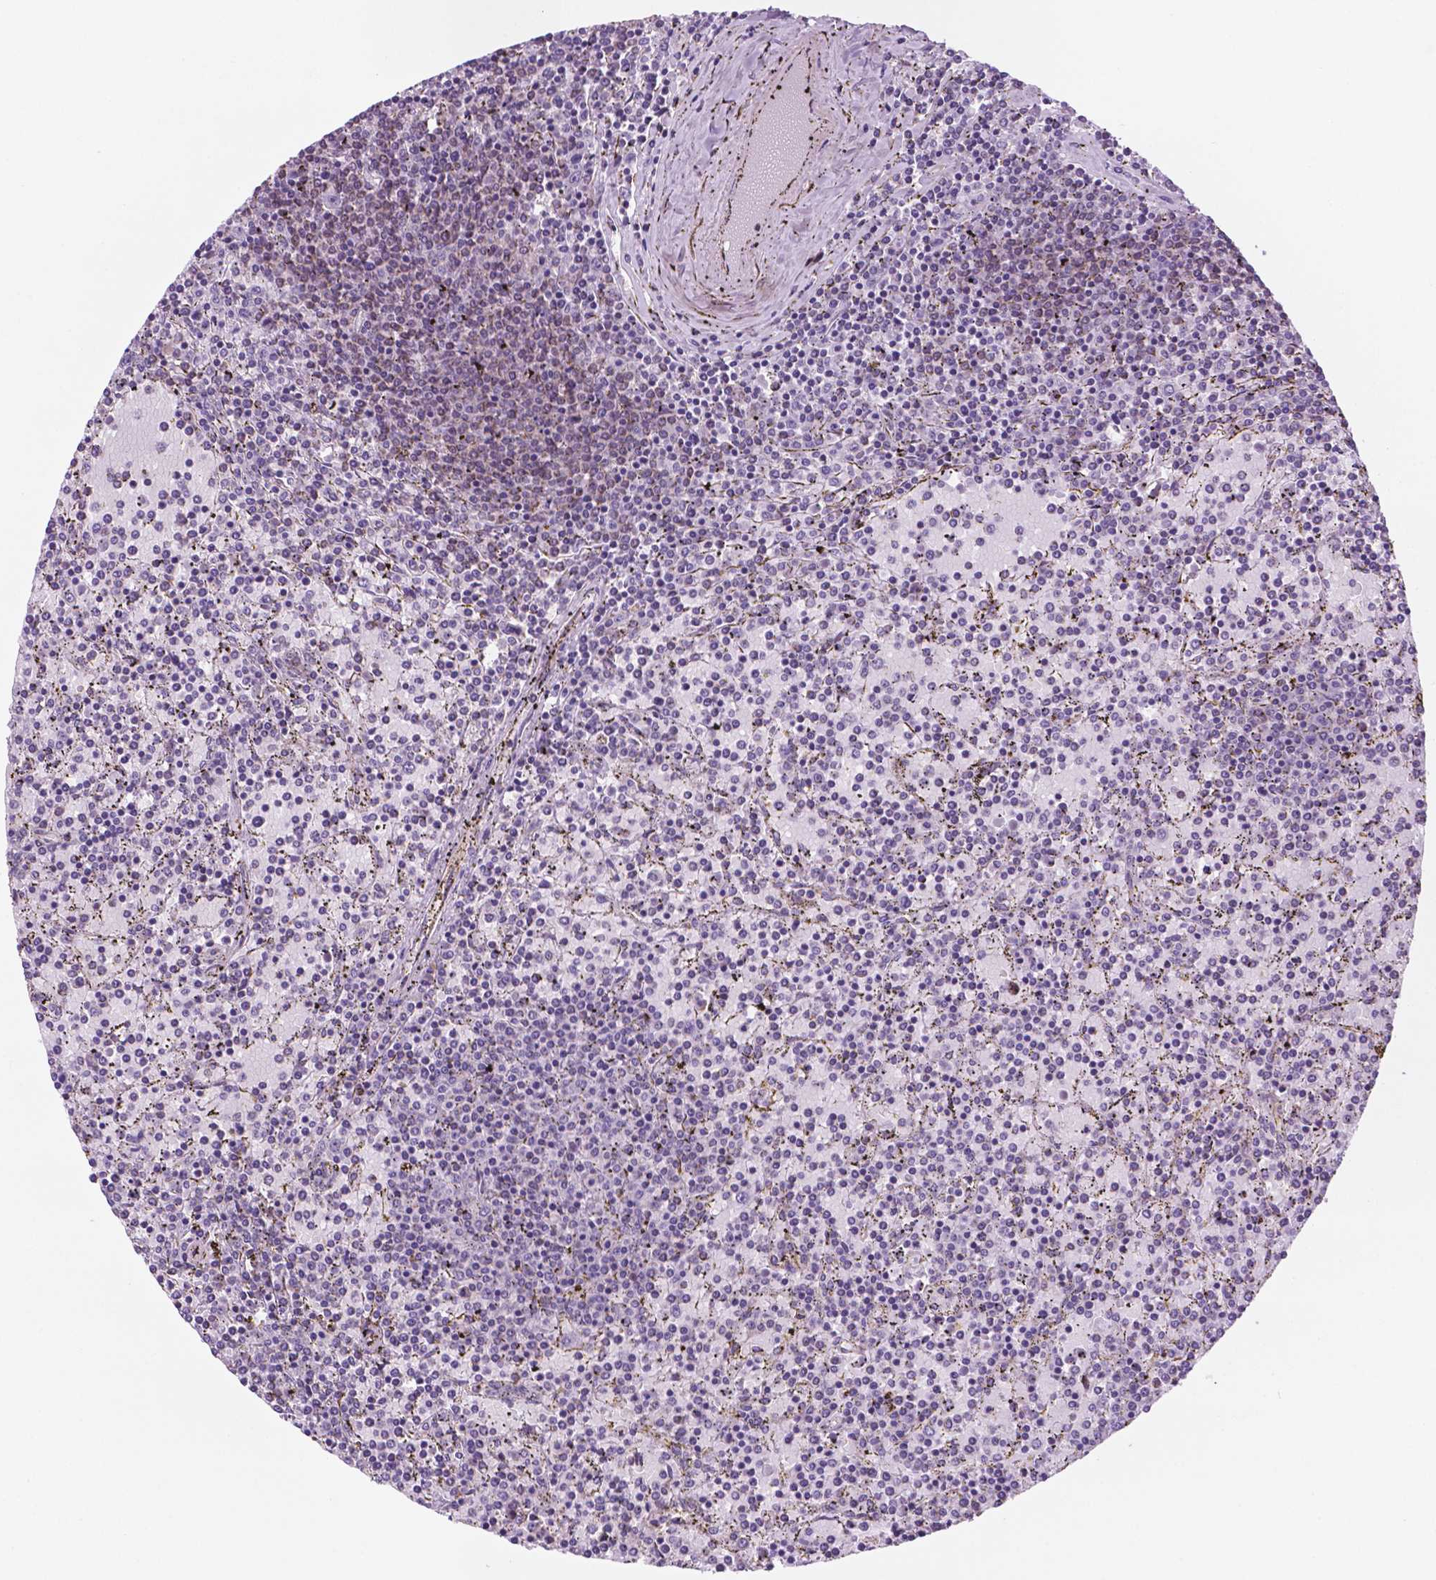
{"staining": {"intensity": "negative", "quantity": "none", "location": "none"}, "tissue": "lymphoma", "cell_type": "Tumor cells", "image_type": "cancer", "snomed": [{"axis": "morphology", "description": "Malignant lymphoma, non-Hodgkin's type, Low grade"}, {"axis": "topography", "description": "Spleen"}], "caption": "Tumor cells are negative for brown protein staining in lymphoma.", "gene": "C18orf21", "patient": {"sex": "female", "age": 77}}